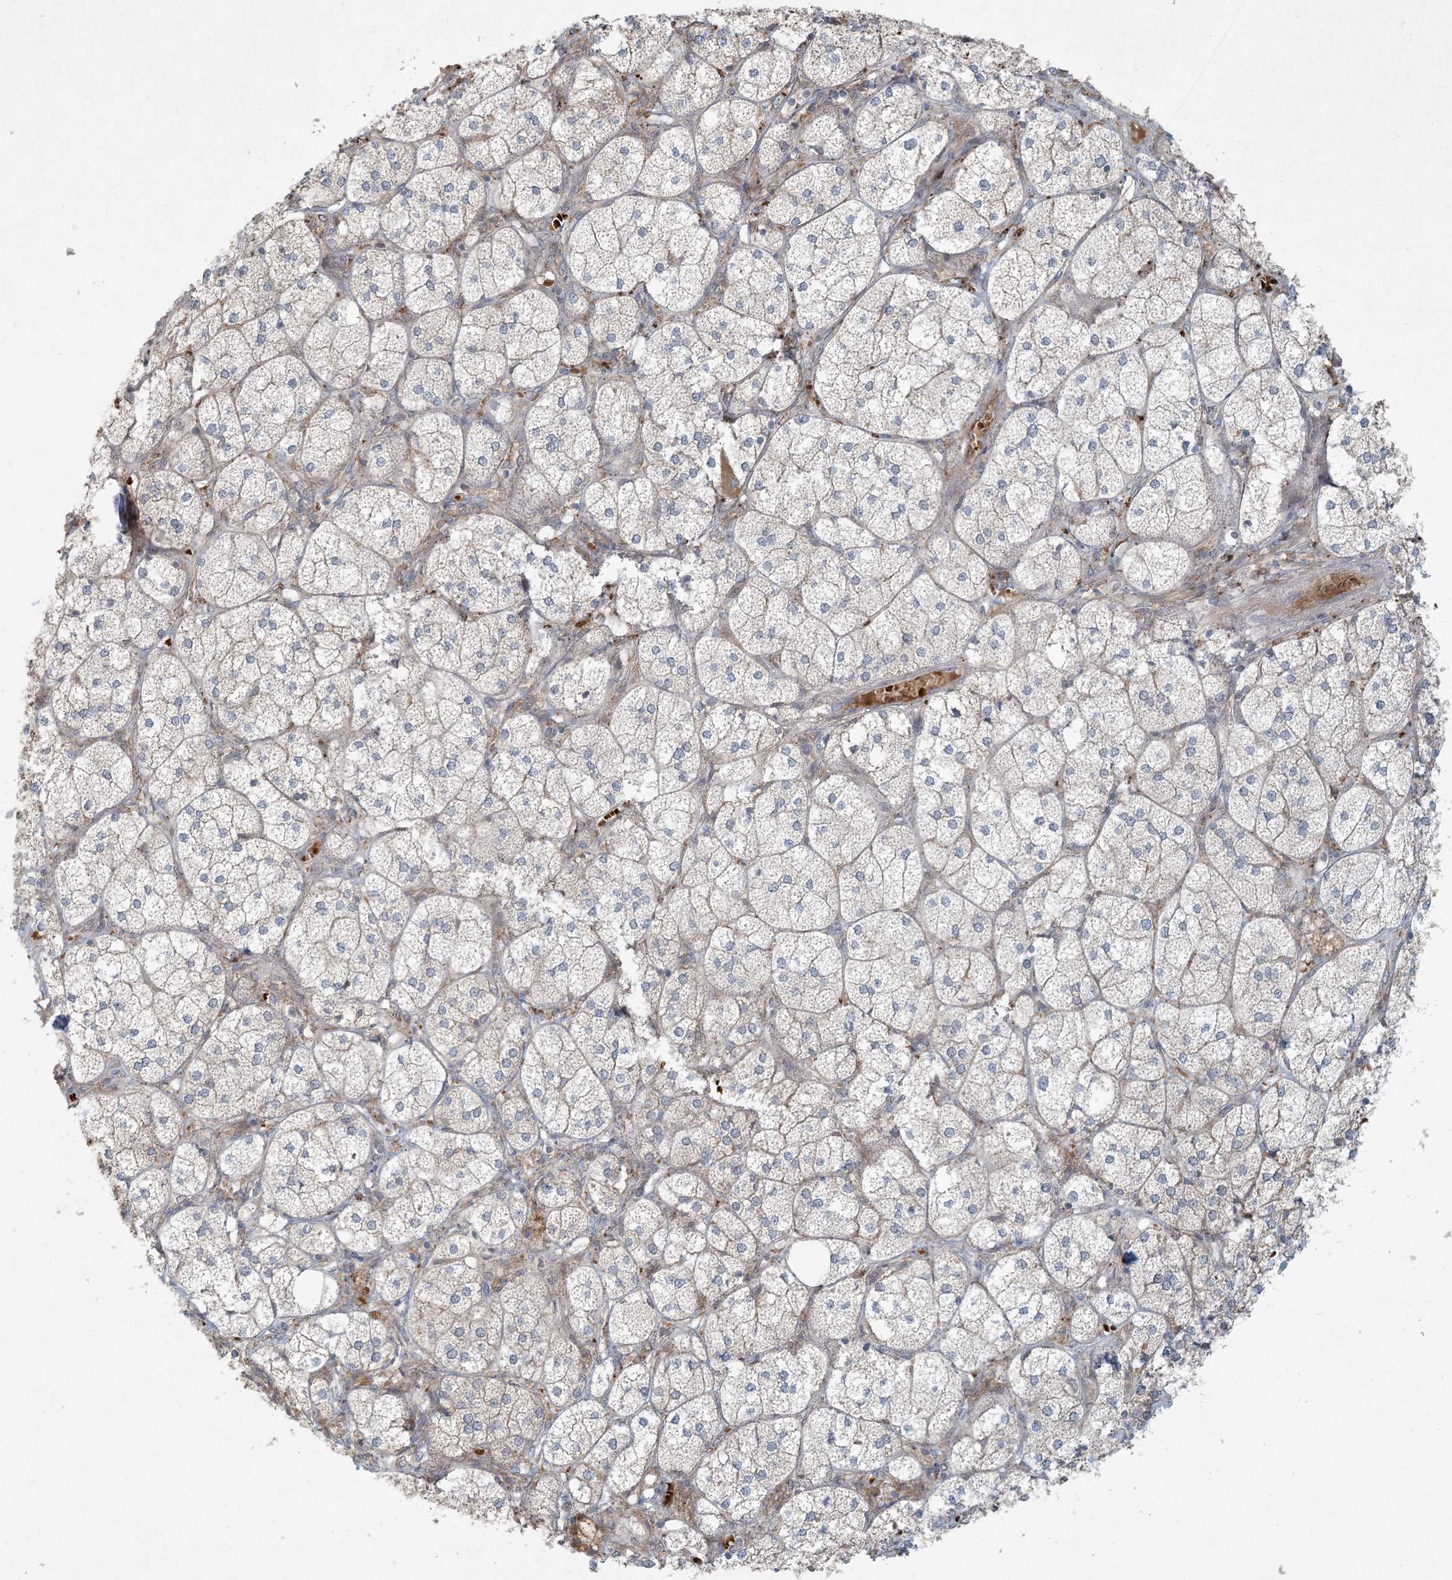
{"staining": {"intensity": "moderate", "quantity": "25%-75%", "location": "cytoplasmic/membranous"}, "tissue": "adrenal gland", "cell_type": "Glandular cells", "image_type": "normal", "snomed": [{"axis": "morphology", "description": "Normal tissue, NOS"}, {"axis": "topography", "description": "Adrenal gland"}], "caption": "Adrenal gland stained for a protein exhibits moderate cytoplasmic/membranous positivity in glandular cells. (DAB IHC with brightfield microscopy, high magnification).", "gene": "CTDNEP1", "patient": {"sex": "female", "age": 61}}